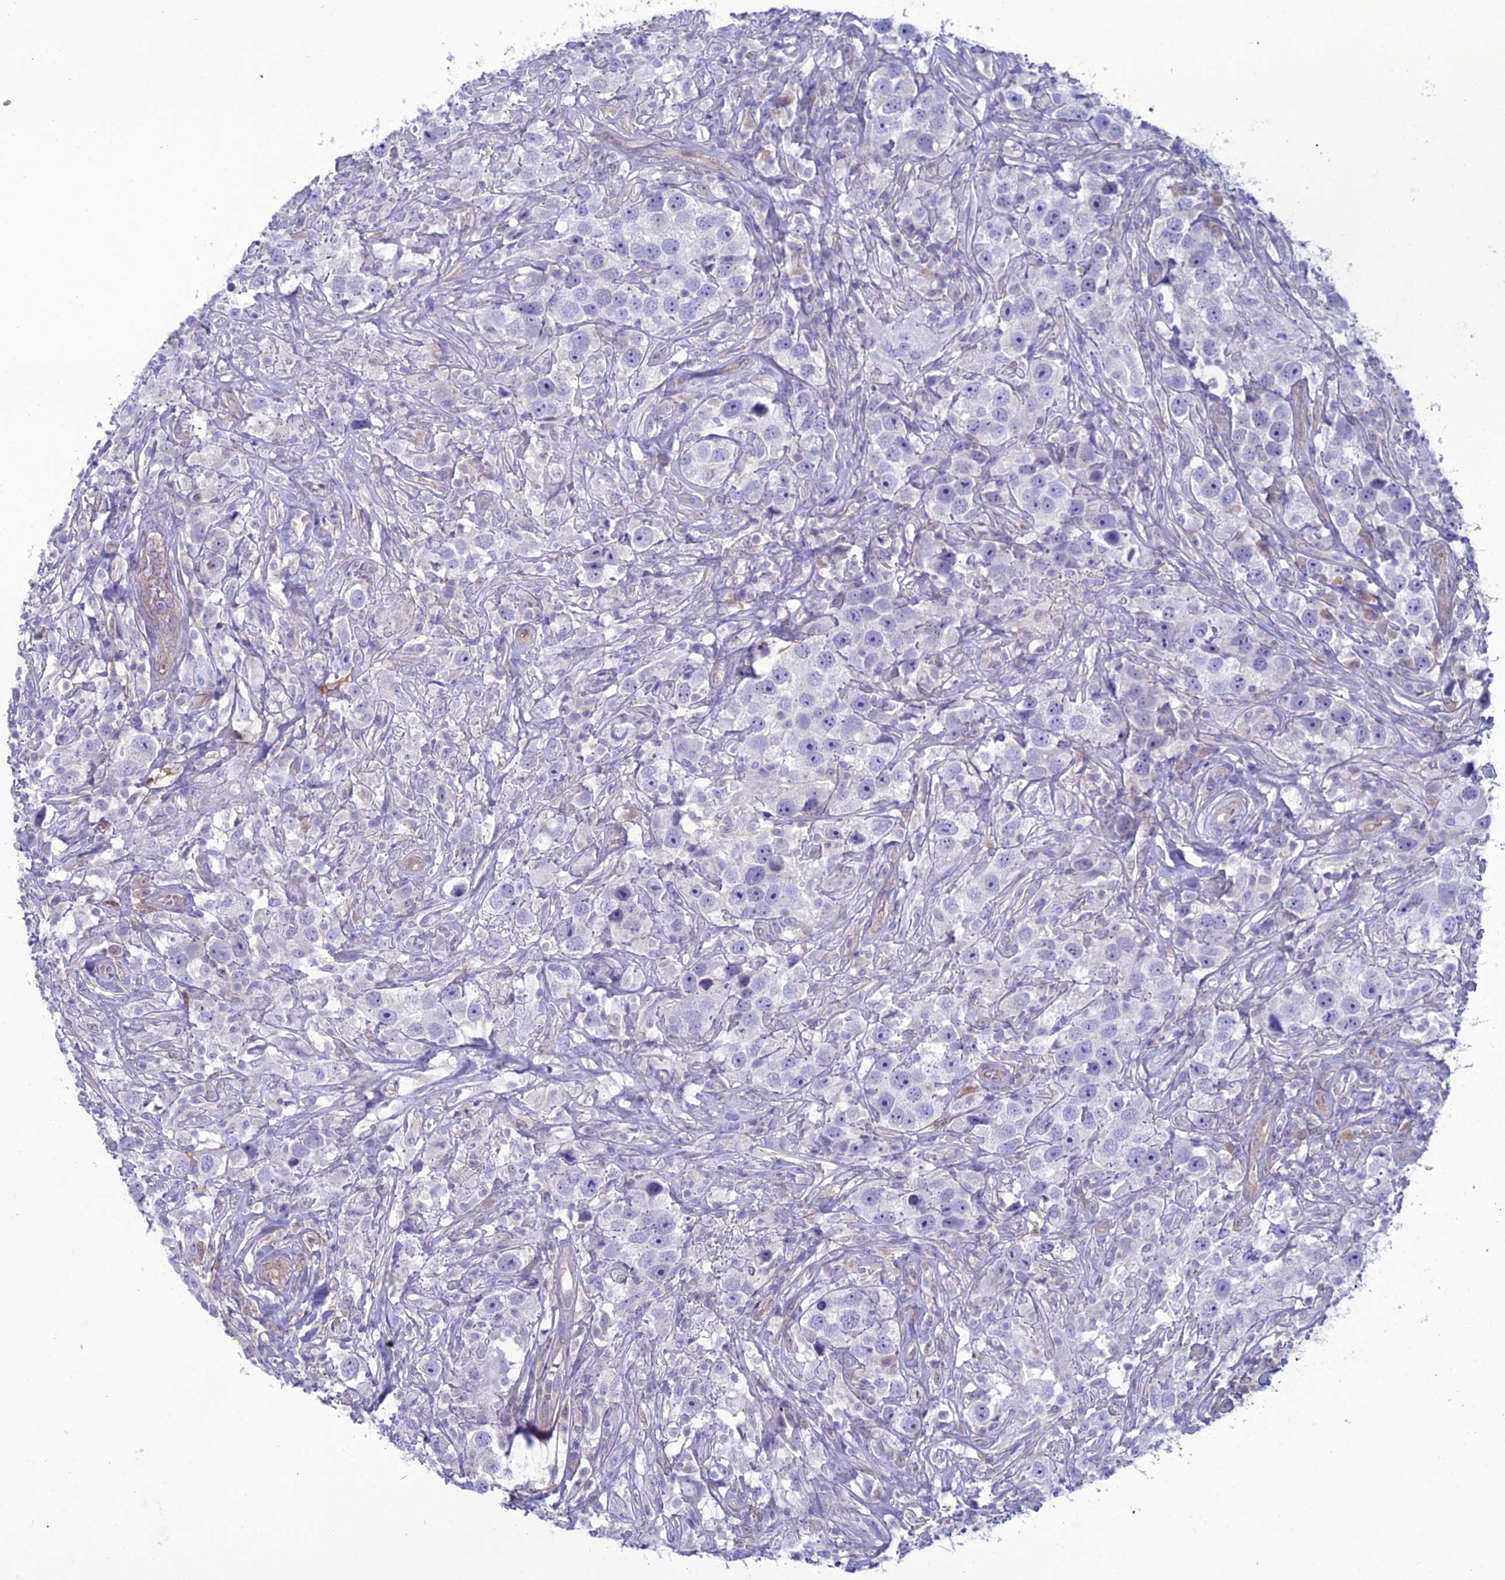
{"staining": {"intensity": "negative", "quantity": "none", "location": "none"}, "tissue": "testis cancer", "cell_type": "Tumor cells", "image_type": "cancer", "snomed": [{"axis": "morphology", "description": "Seminoma, NOS"}, {"axis": "topography", "description": "Testis"}], "caption": "Tumor cells show no significant expression in testis cancer (seminoma).", "gene": "GNPNAT1", "patient": {"sex": "male", "age": 49}}